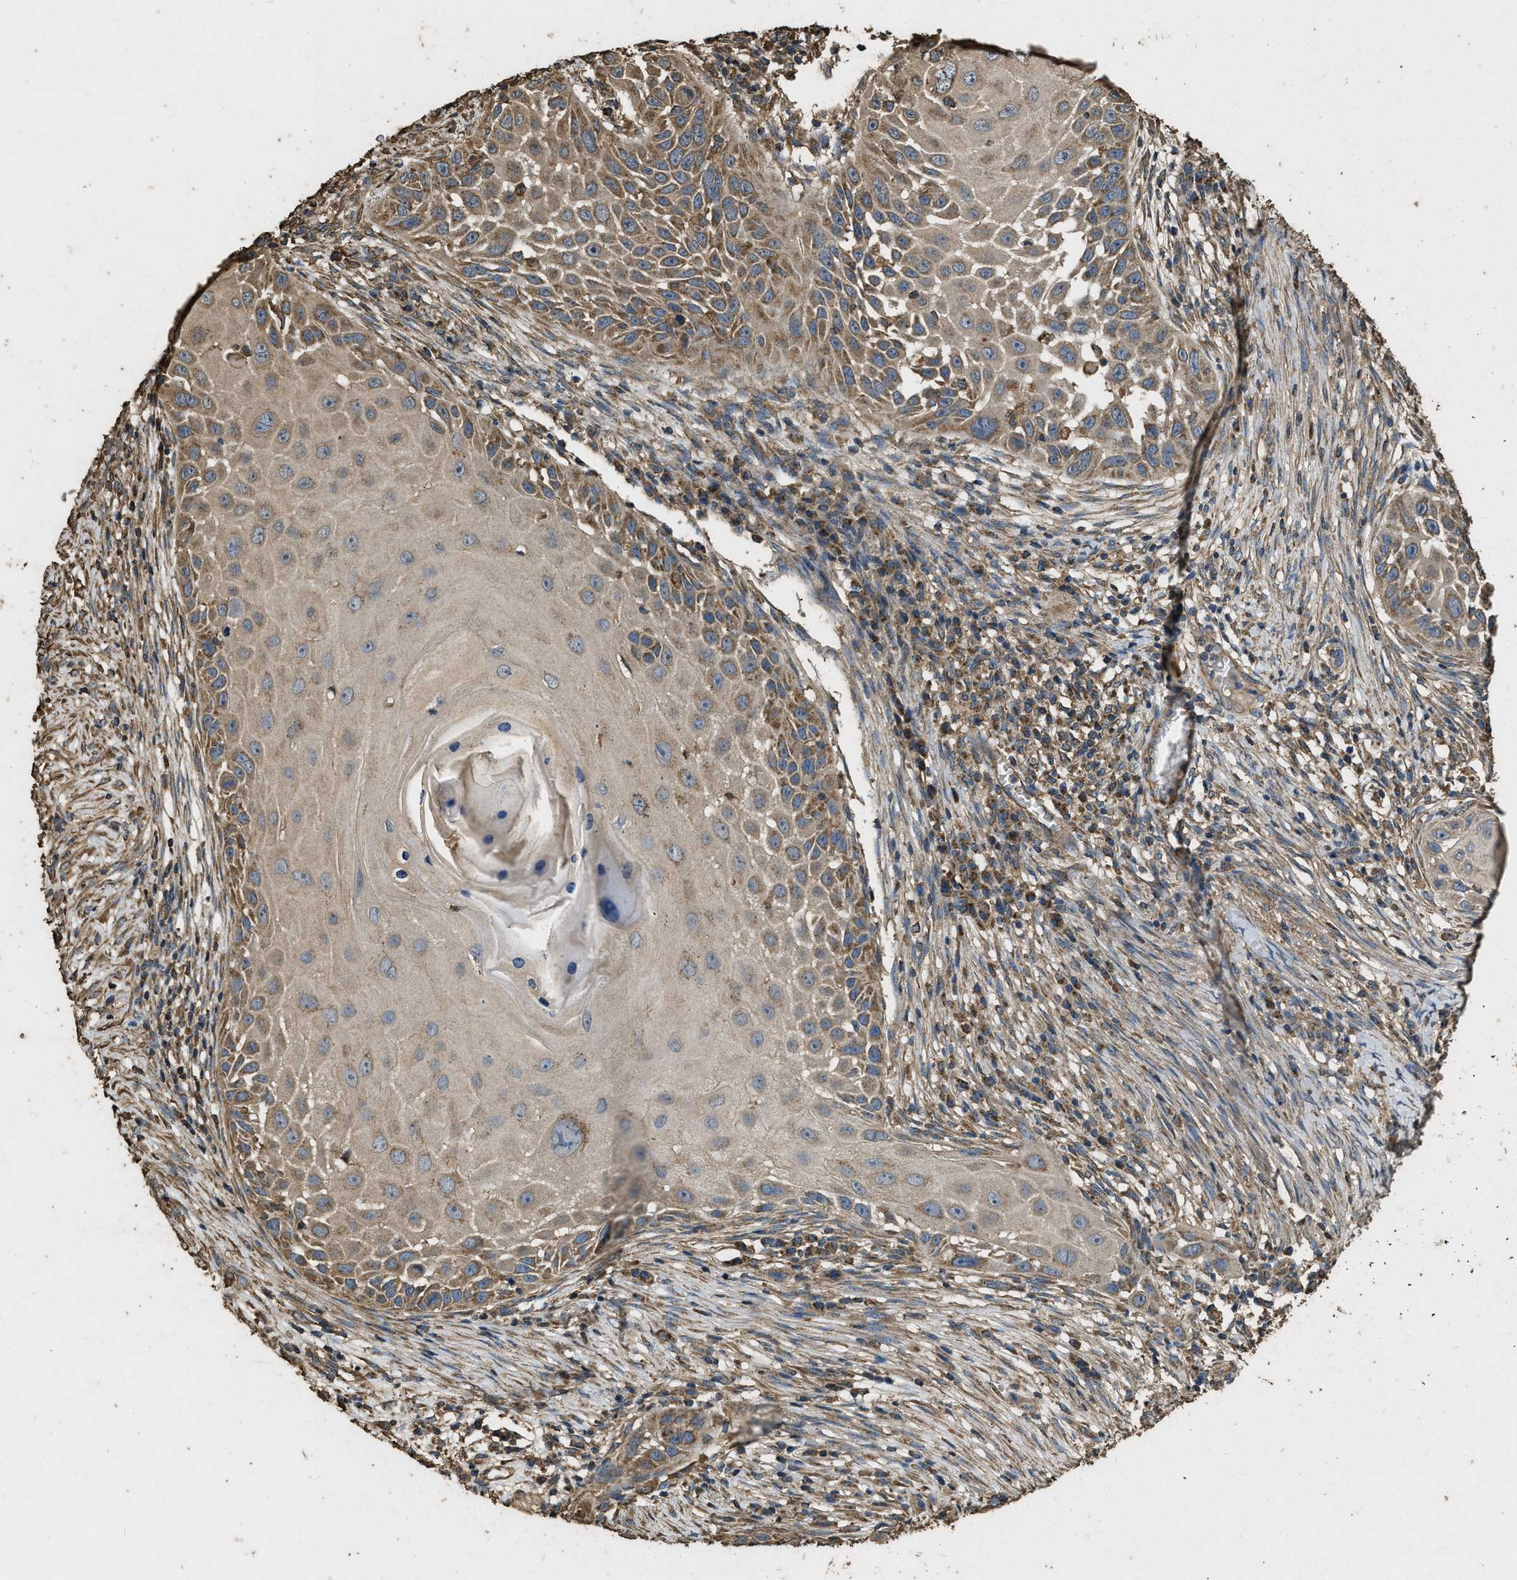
{"staining": {"intensity": "moderate", "quantity": ">75%", "location": "cytoplasmic/membranous"}, "tissue": "skin cancer", "cell_type": "Tumor cells", "image_type": "cancer", "snomed": [{"axis": "morphology", "description": "Squamous cell carcinoma, NOS"}, {"axis": "topography", "description": "Skin"}], "caption": "Approximately >75% of tumor cells in human skin cancer reveal moderate cytoplasmic/membranous protein staining as visualized by brown immunohistochemical staining.", "gene": "CYRIA", "patient": {"sex": "female", "age": 44}}